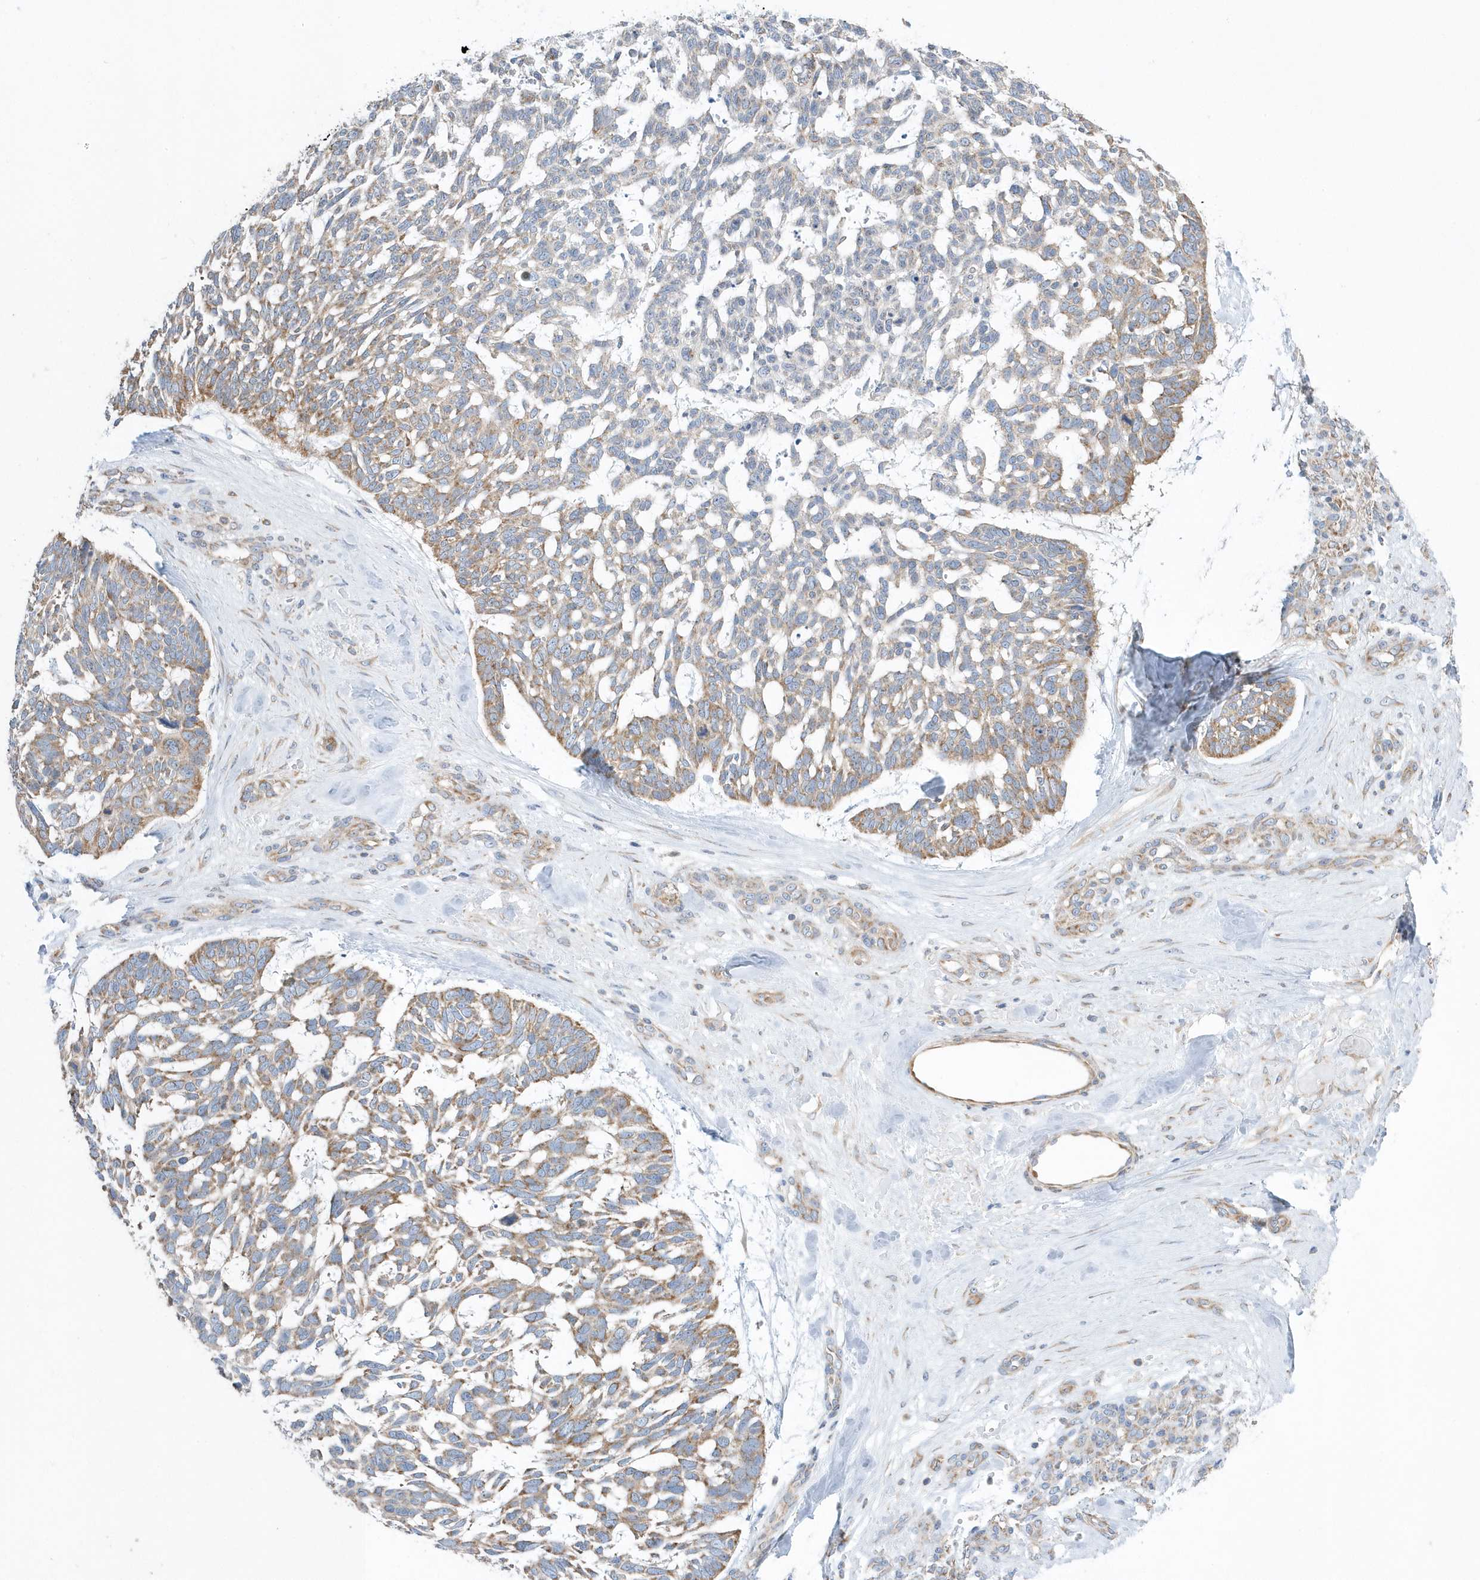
{"staining": {"intensity": "moderate", "quantity": ">75%", "location": "cytoplasmic/membranous"}, "tissue": "skin cancer", "cell_type": "Tumor cells", "image_type": "cancer", "snomed": [{"axis": "morphology", "description": "Basal cell carcinoma"}, {"axis": "topography", "description": "Skin"}], "caption": "About >75% of tumor cells in skin cancer (basal cell carcinoma) display moderate cytoplasmic/membranous protein staining as visualized by brown immunohistochemical staining.", "gene": "SPATA5", "patient": {"sex": "male", "age": 88}}